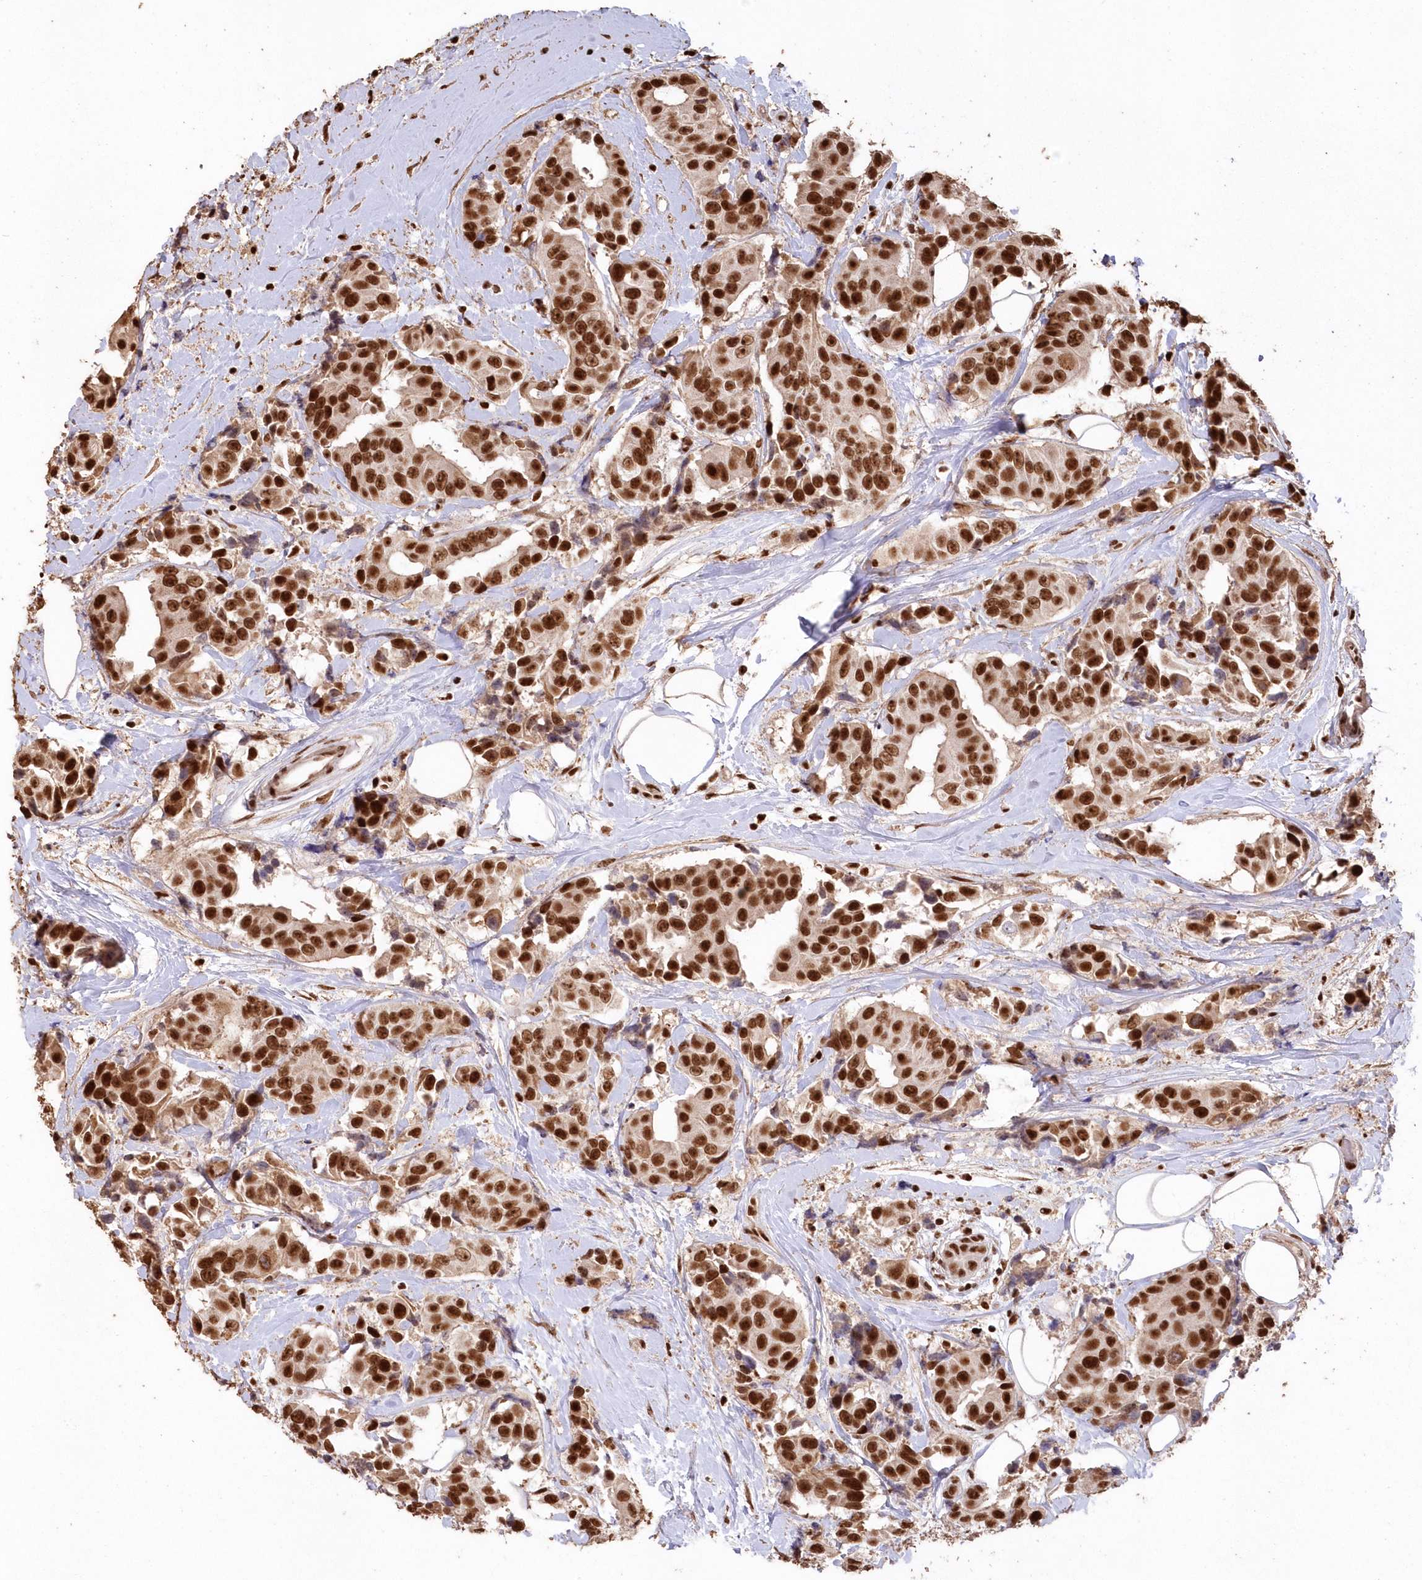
{"staining": {"intensity": "strong", "quantity": ">75%", "location": "nuclear"}, "tissue": "breast cancer", "cell_type": "Tumor cells", "image_type": "cancer", "snomed": [{"axis": "morphology", "description": "Normal tissue, NOS"}, {"axis": "morphology", "description": "Duct carcinoma"}, {"axis": "topography", "description": "Breast"}], "caption": "DAB (3,3'-diaminobenzidine) immunohistochemical staining of breast cancer reveals strong nuclear protein positivity in about >75% of tumor cells. Nuclei are stained in blue.", "gene": "PDS5A", "patient": {"sex": "female", "age": 39}}